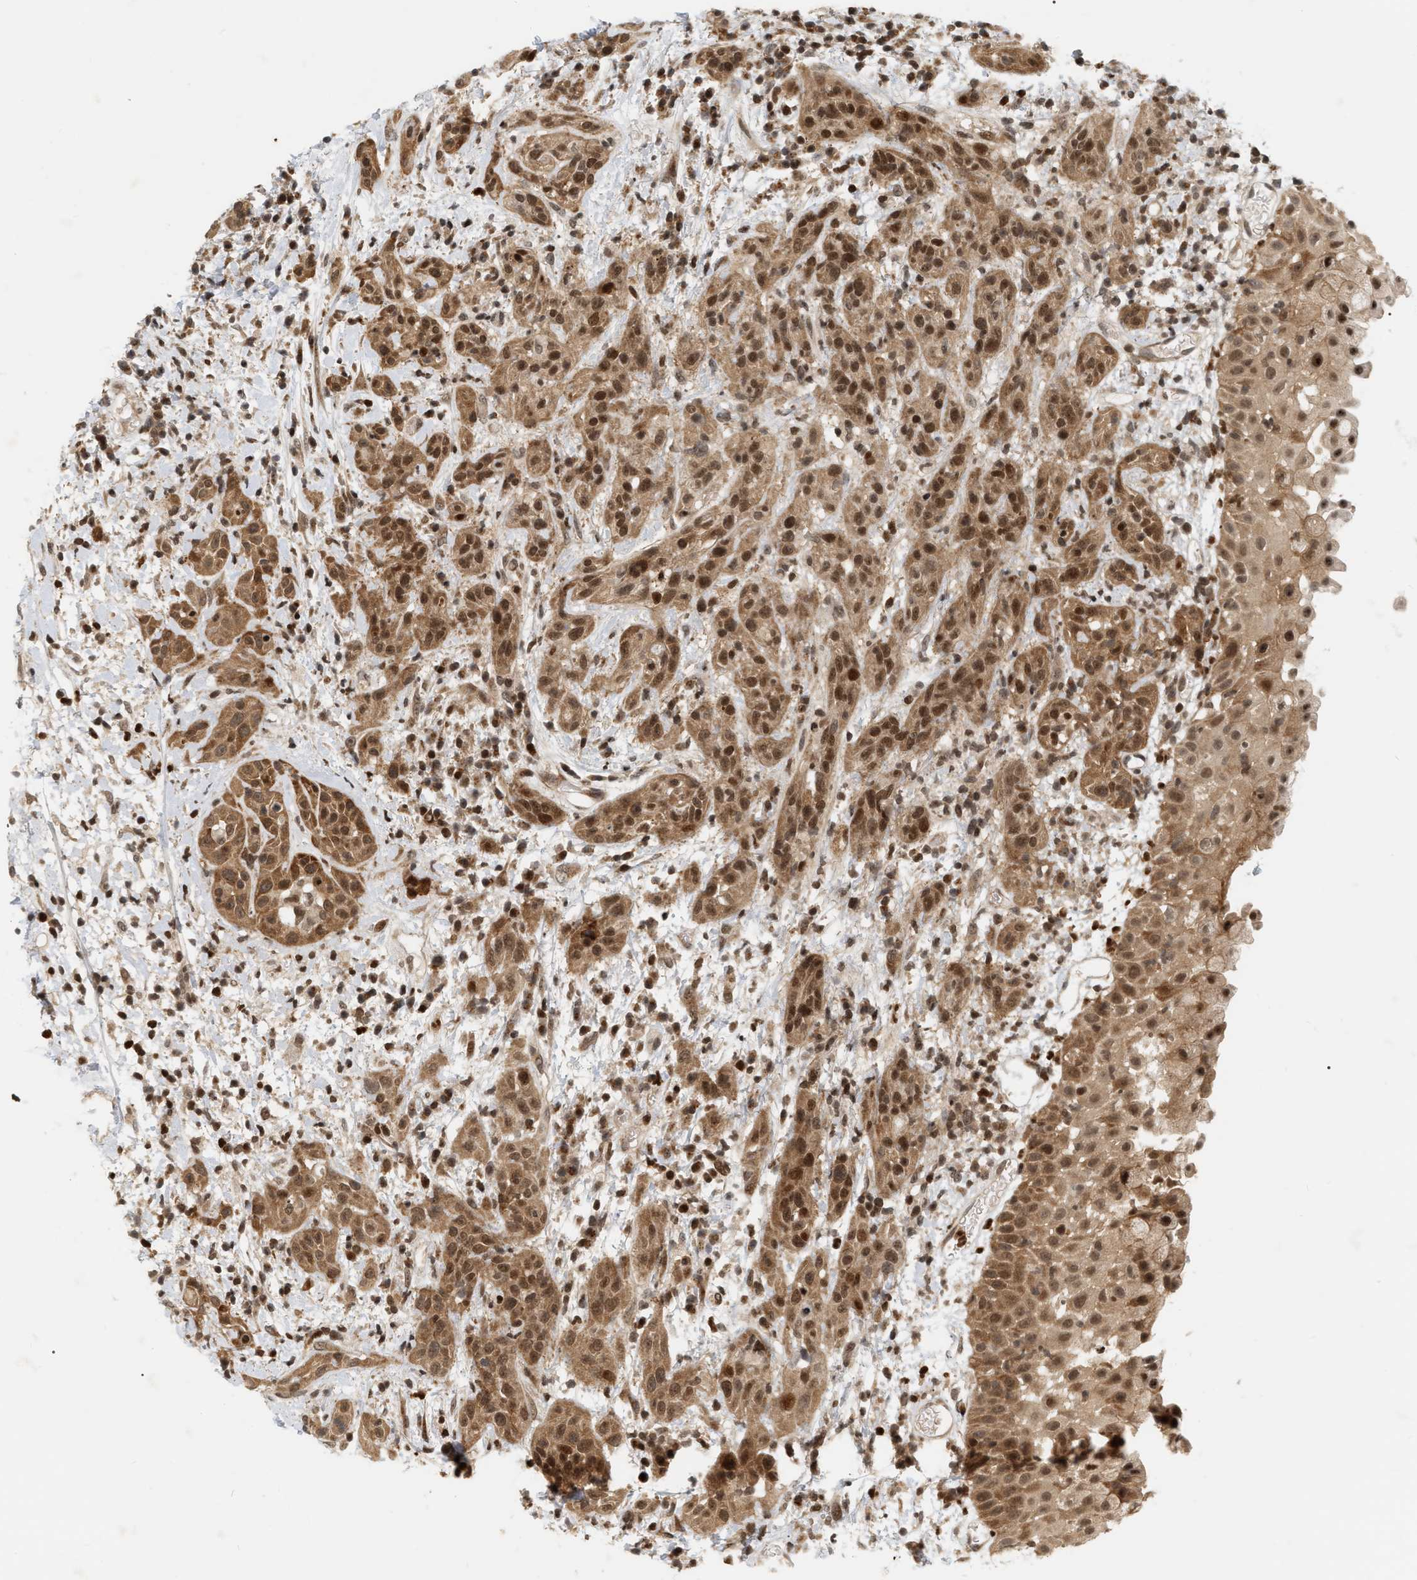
{"staining": {"intensity": "moderate", "quantity": ">75%", "location": "cytoplasmic/membranous,nuclear"}, "tissue": "head and neck cancer", "cell_type": "Tumor cells", "image_type": "cancer", "snomed": [{"axis": "morphology", "description": "Squamous cell carcinoma, NOS"}, {"axis": "topography", "description": "Head-Neck"}], "caption": "Immunohistochemical staining of head and neck cancer displays moderate cytoplasmic/membranous and nuclear protein positivity in about >75% of tumor cells.", "gene": "NFE2L2", "patient": {"sex": "male", "age": 62}}